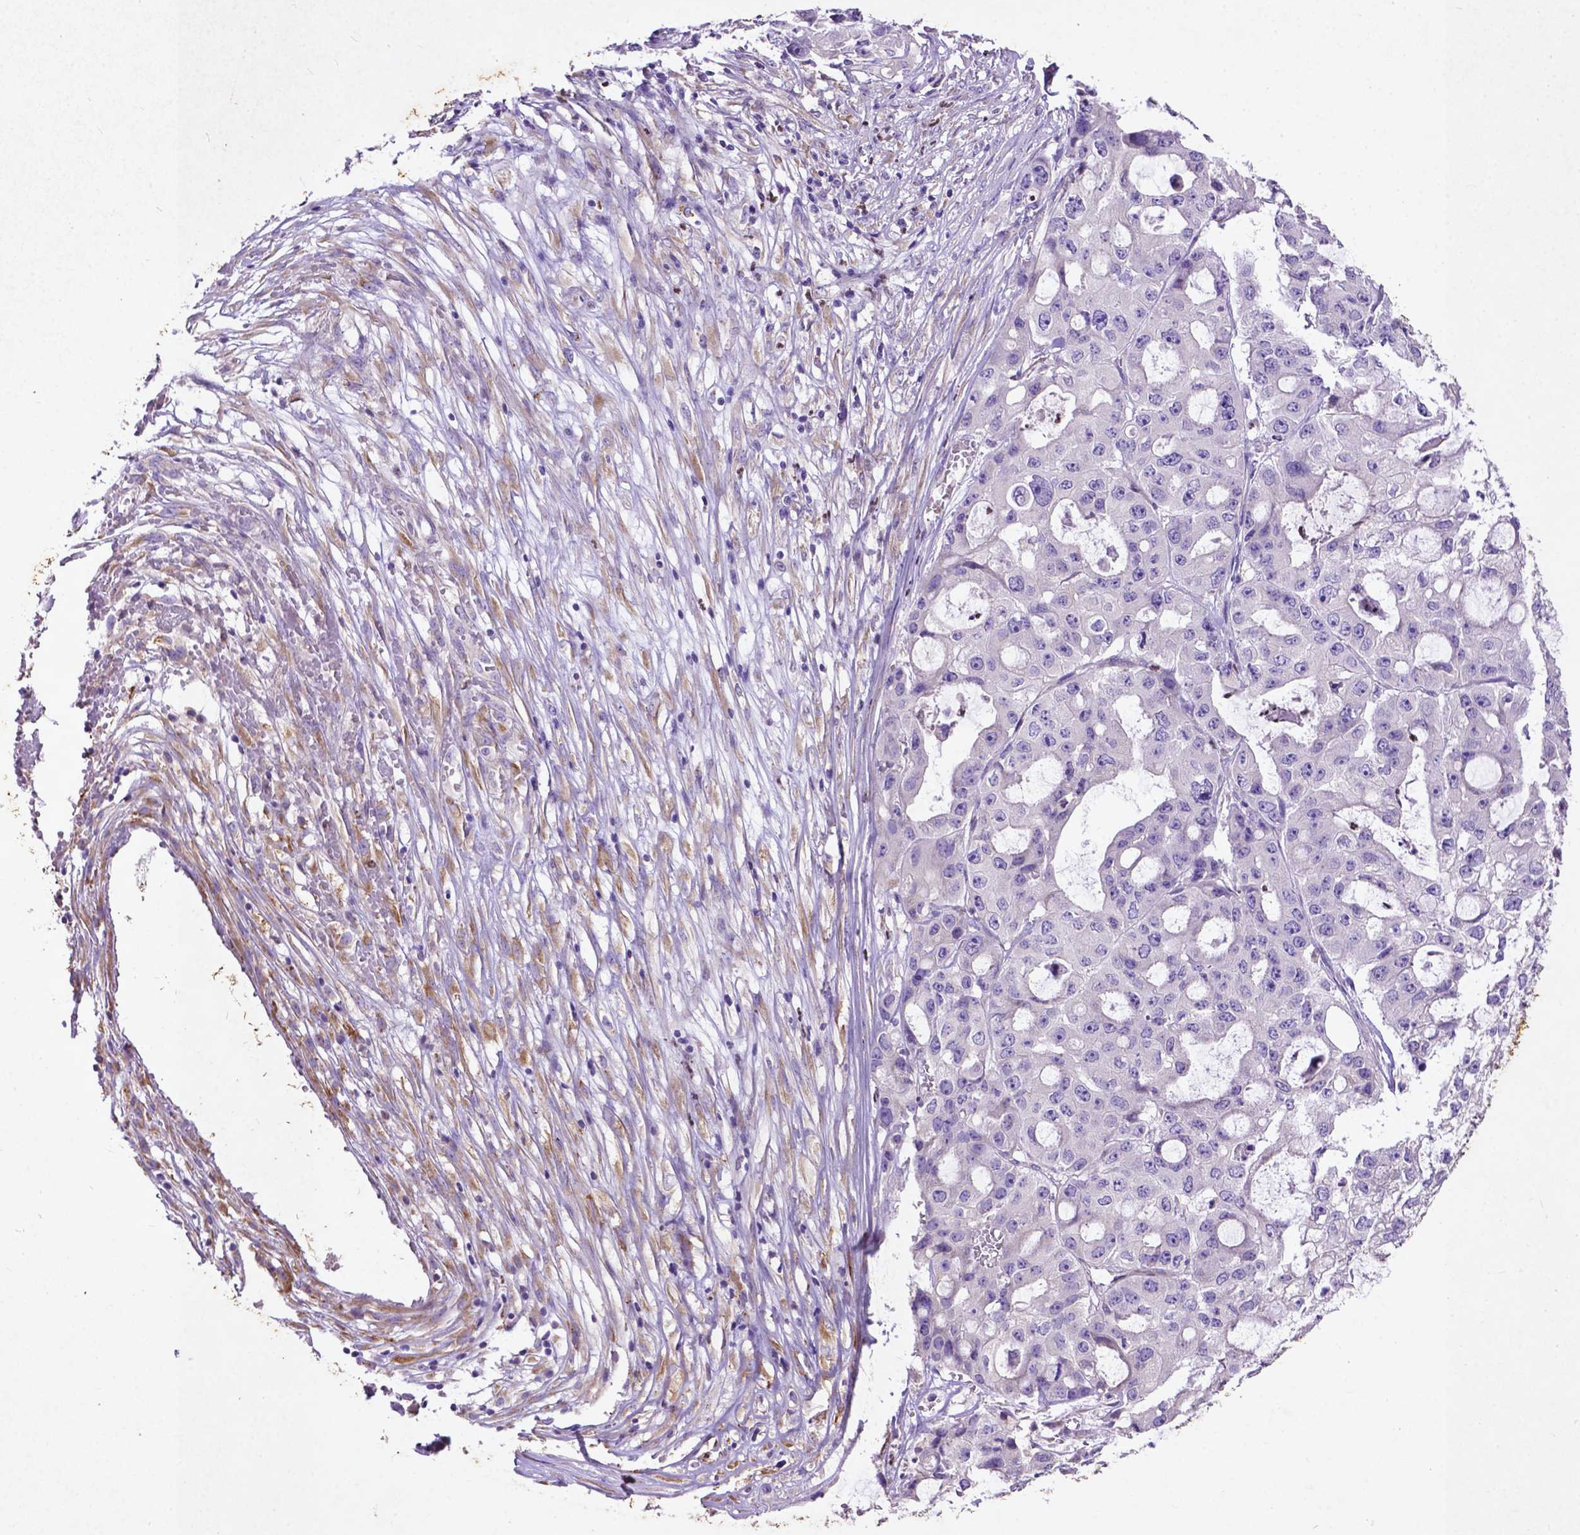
{"staining": {"intensity": "negative", "quantity": "none", "location": "none"}, "tissue": "ovarian cancer", "cell_type": "Tumor cells", "image_type": "cancer", "snomed": [{"axis": "morphology", "description": "Cystadenocarcinoma, serous, NOS"}, {"axis": "topography", "description": "Ovary"}], "caption": "An immunohistochemistry micrograph of ovarian cancer is shown. There is no staining in tumor cells of ovarian cancer.", "gene": "THEGL", "patient": {"sex": "female", "age": 56}}